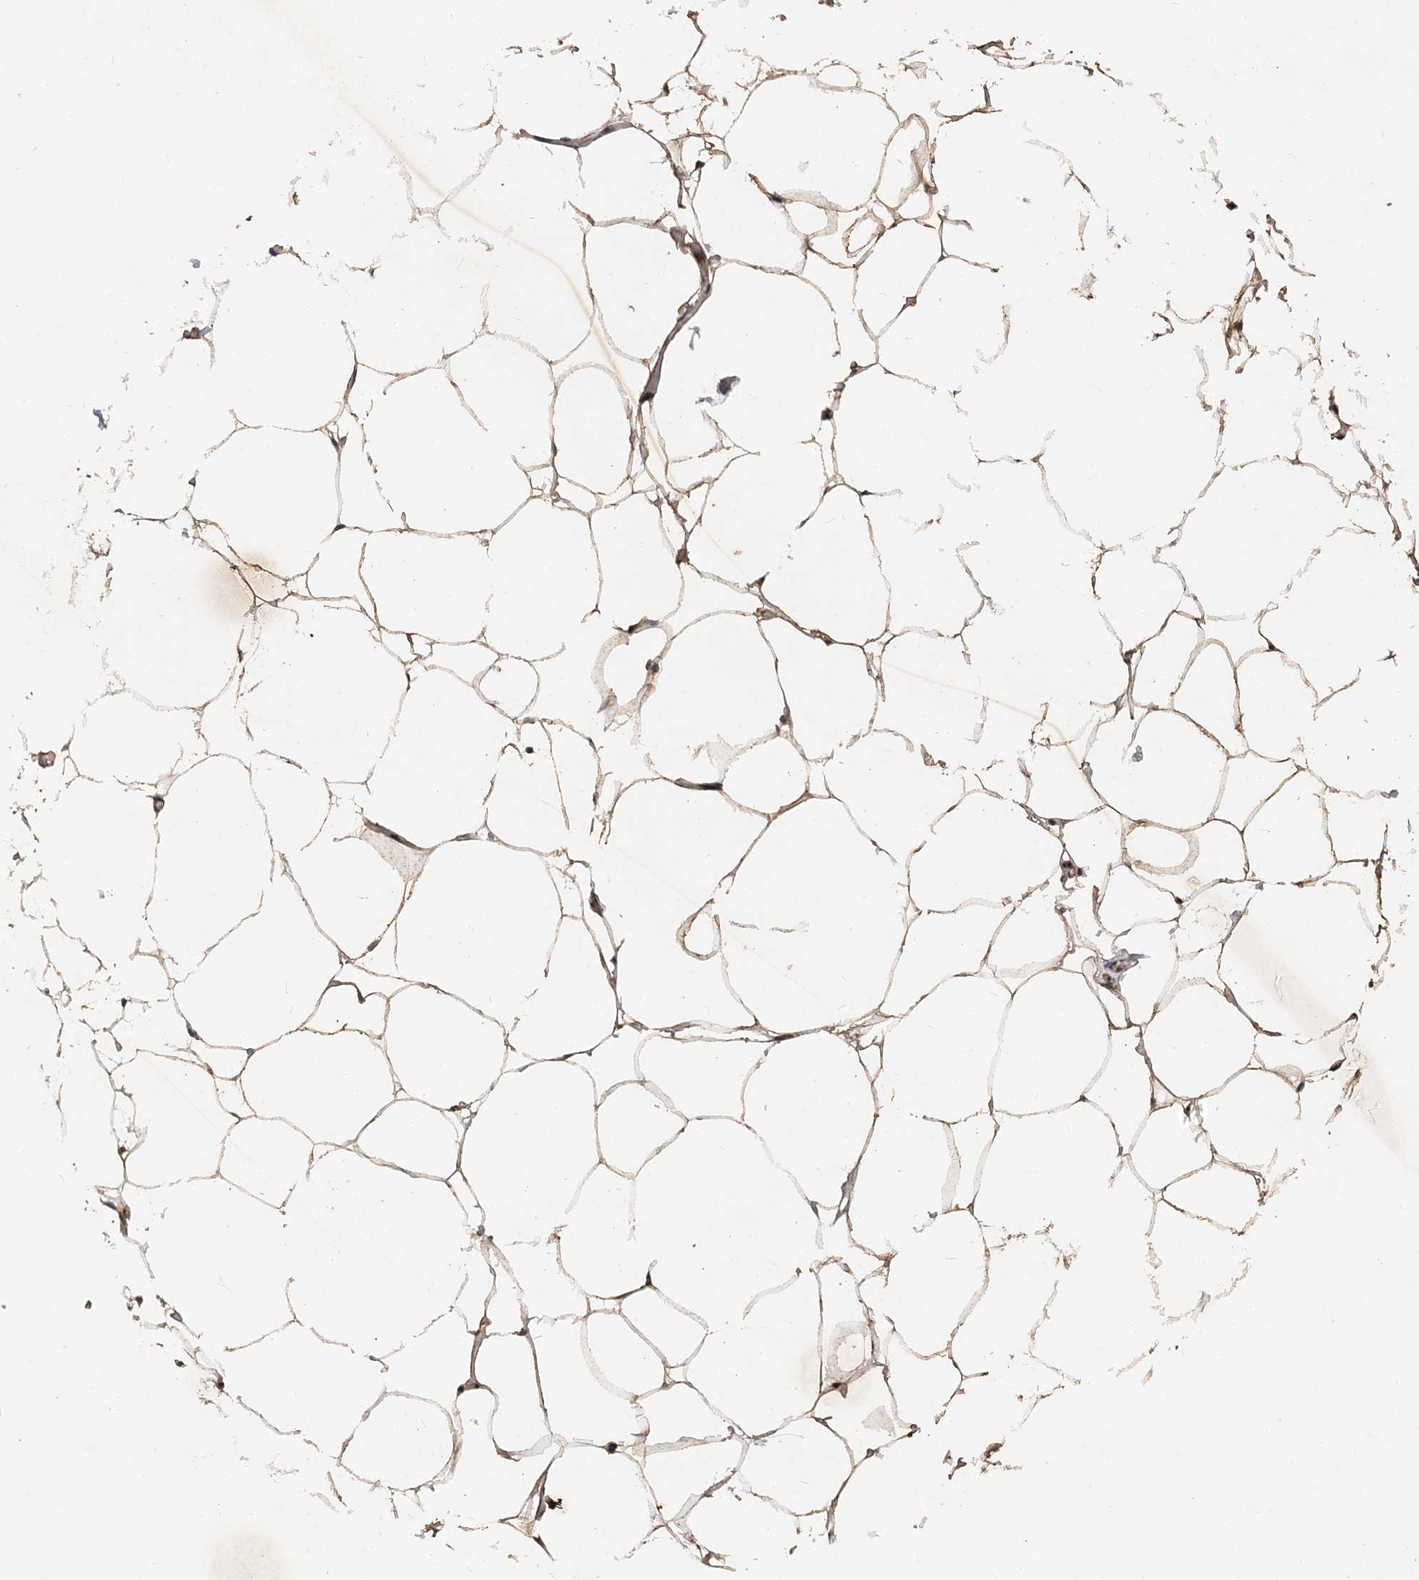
{"staining": {"intensity": "moderate", "quantity": ">75%", "location": "cytoplasmic/membranous"}, "tissue": "adipose tissue", "cell_type": "Adipocytes", "image_type": "normal", "snomed": [{"axis": "morphology", "description": "Normal tissue, NOS"}, {"axis": "morphology", "description": "Fibrosis, NOS"}, {"axis": "topography", "description": "Breast"}, {"axis": "topography", "description": "Adipose tissue"}], "caption": "This is an image of immunohistochemistry staining of unremarkable adipose tissue, which shows moderate expression in the cytoplasmic/membranous of adipocytes.", "gene": "RAB14", "patient": {"sex": "female", "age": 39}}